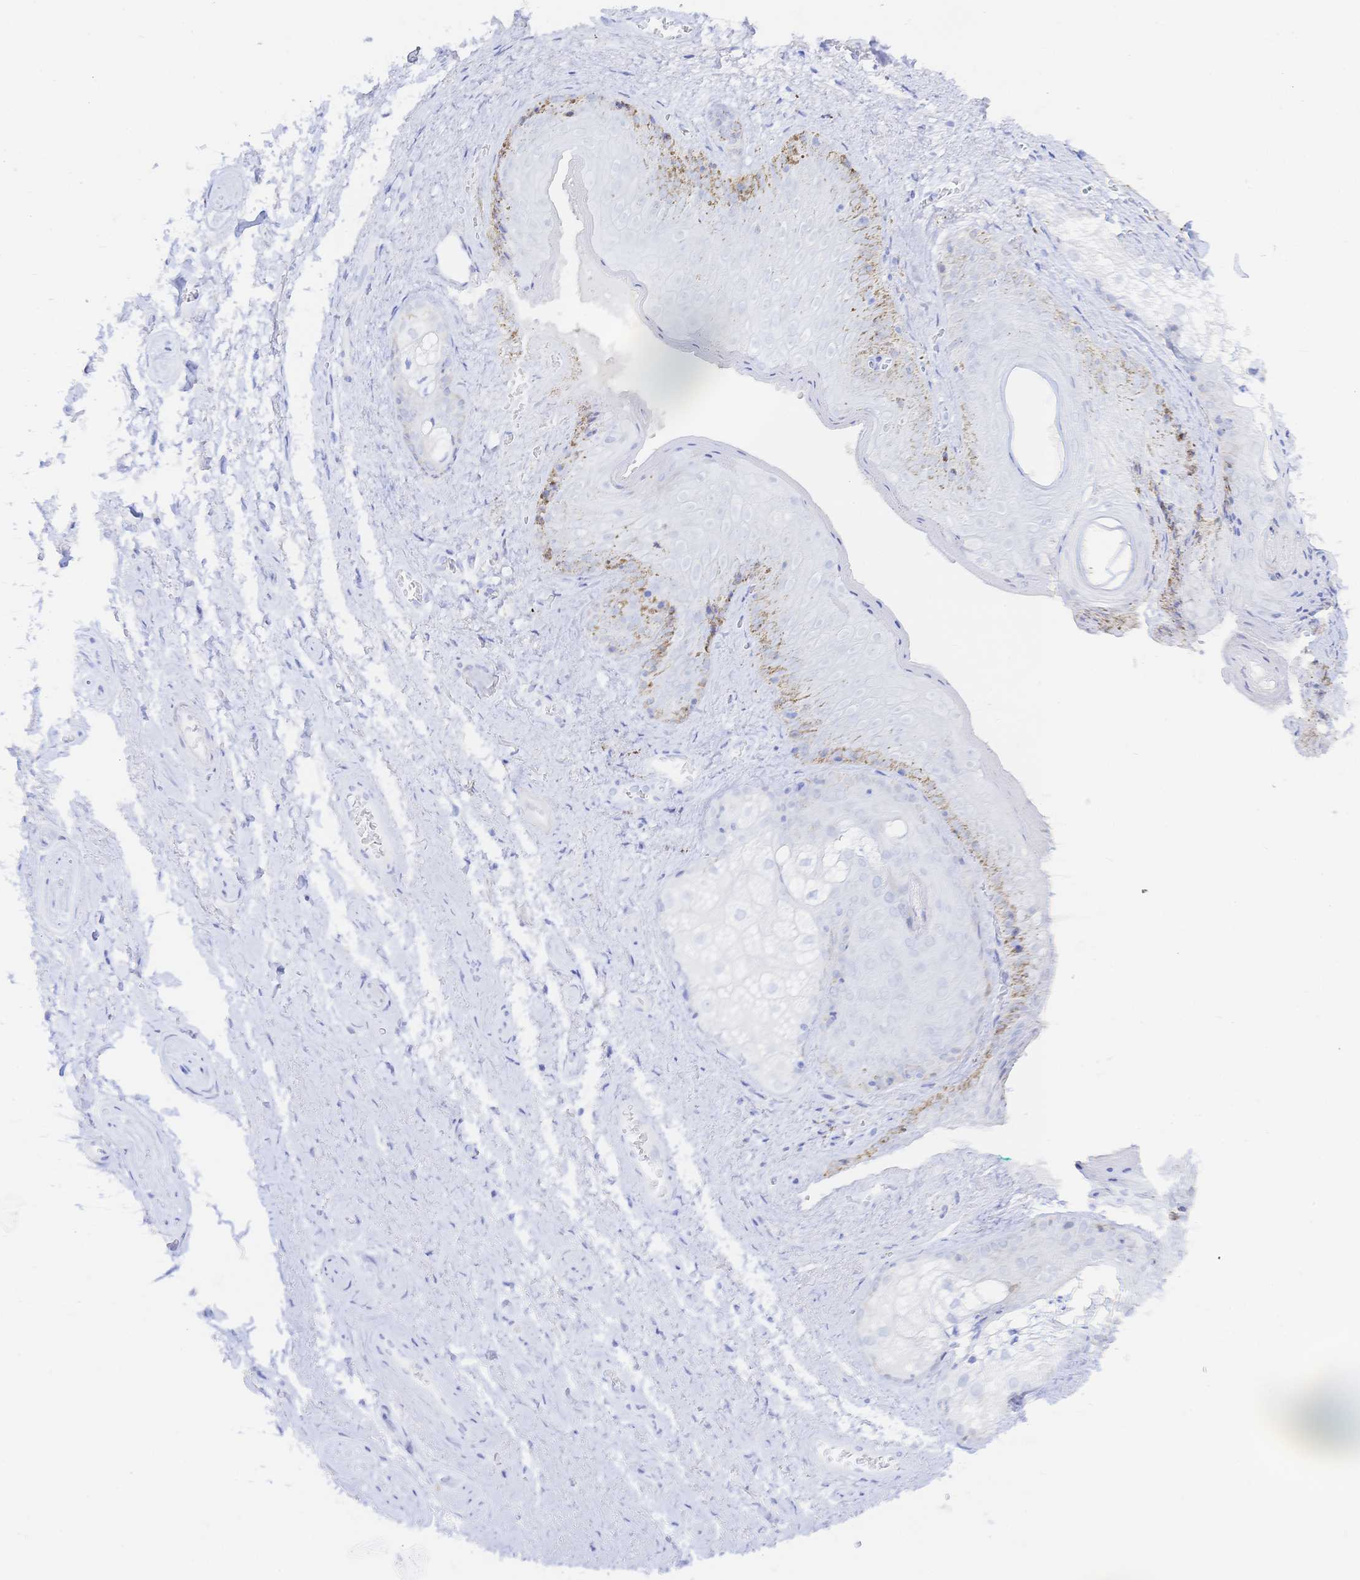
{"staining": {"intensity": "negative", "quantity": "none", "location": "none"}, "tissue": "vagina", "cell_type": "Squamous epithelial cells", "image_type": "normal", "snomed": [{"axis": "morphology", "description": "Normal tissue, NOS"}, {"axis": "topography", "description": "Vulva"}, {"axis": "topography", "description": "Vagina"}, {"axis": "topography", "description": "Peripheral nerve tissue"}], "caption": "DAB (3,3'-diaminobenzidine) immunohistochemical staining of benign human vagina reveals no significant positivity in squamous epithelial cells.", "gene": "KCNH6", "patient": {"sex": "female", "age": 66}}